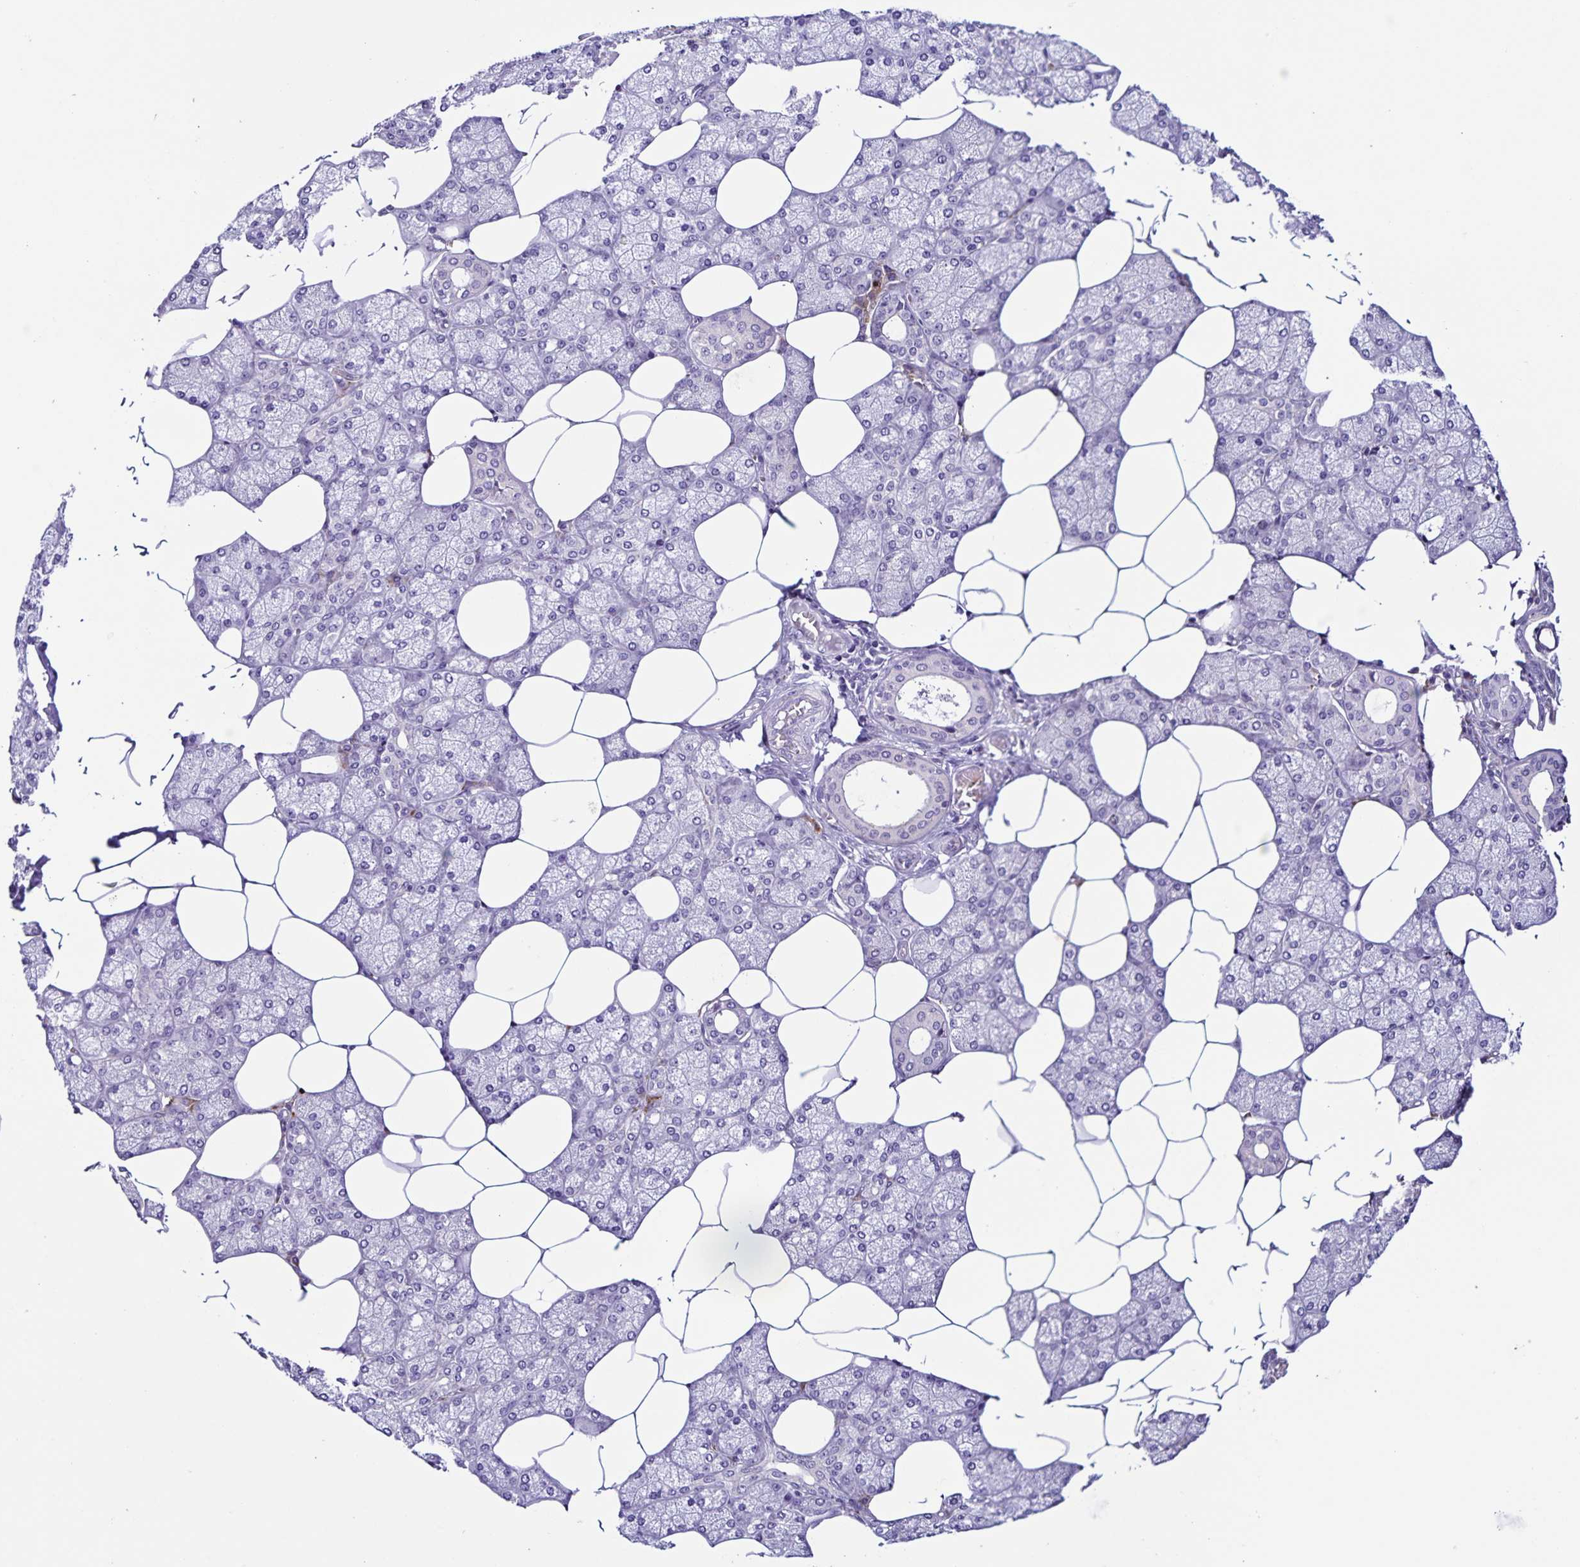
{"staining": {"intensity": "weak", "quantity": "<25%", "location": "cytoplasmic/membranous"}, "tissue": "salivary gland", "cell_type": "Glandular cells", "image_type": "normal", "snomed": [{"axis": "morphology", "description": "Normal tissue, NOS"}, {"axis": "topography", "description": "Salivary gland"}], "caption": "Immunohistochemical staining of benign salivary gland displays no significant expression in glandular cells. (DAB (3,3'-diaminobenzidine) IHC, high magnification).", "gene": "RNFT2", "patient": {"sex": "female", "age": 43}}